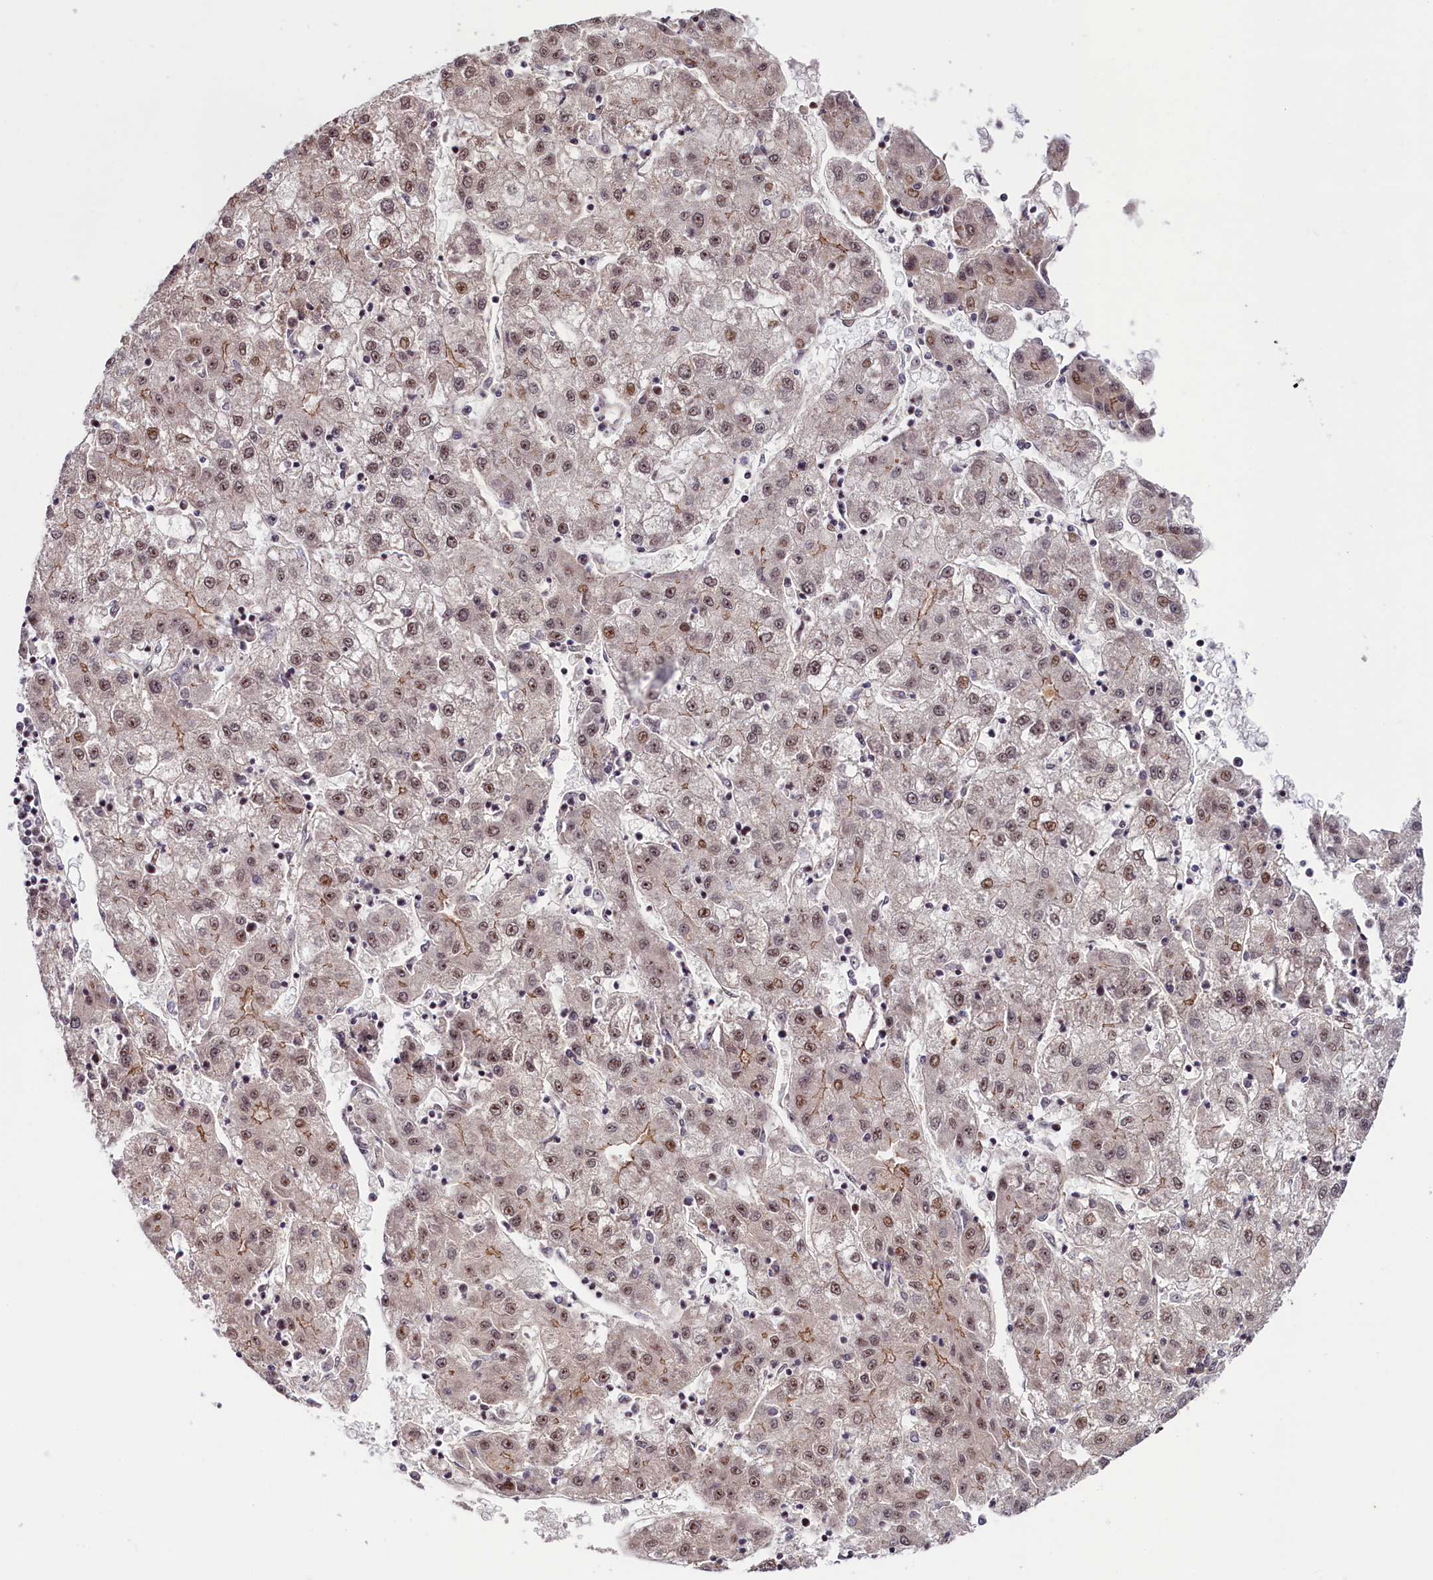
{"staining": {"intensity": "weak", "quantity": ">75%", "location": "nuclear"}, "tissue": "liver cancer", "cell_type": "Tumor cells", "image_type": "cancer", "snomed": [{"axis": "morphology", "description": "Carcinoma, Hepatocellular, NOS"}, {"axis": "topography", "description": "Liver"}], "caption": "Brown immunohistochemical staining in human liver cancer (hepatocellular carcinoma) reveals weak nuclear staining in approximately >75% of tumor cells. The protein is shown in brown color, while the nuclei are stained blue.", "gene": "LEO1", "patient": {"sex": "male", "age": 72}}